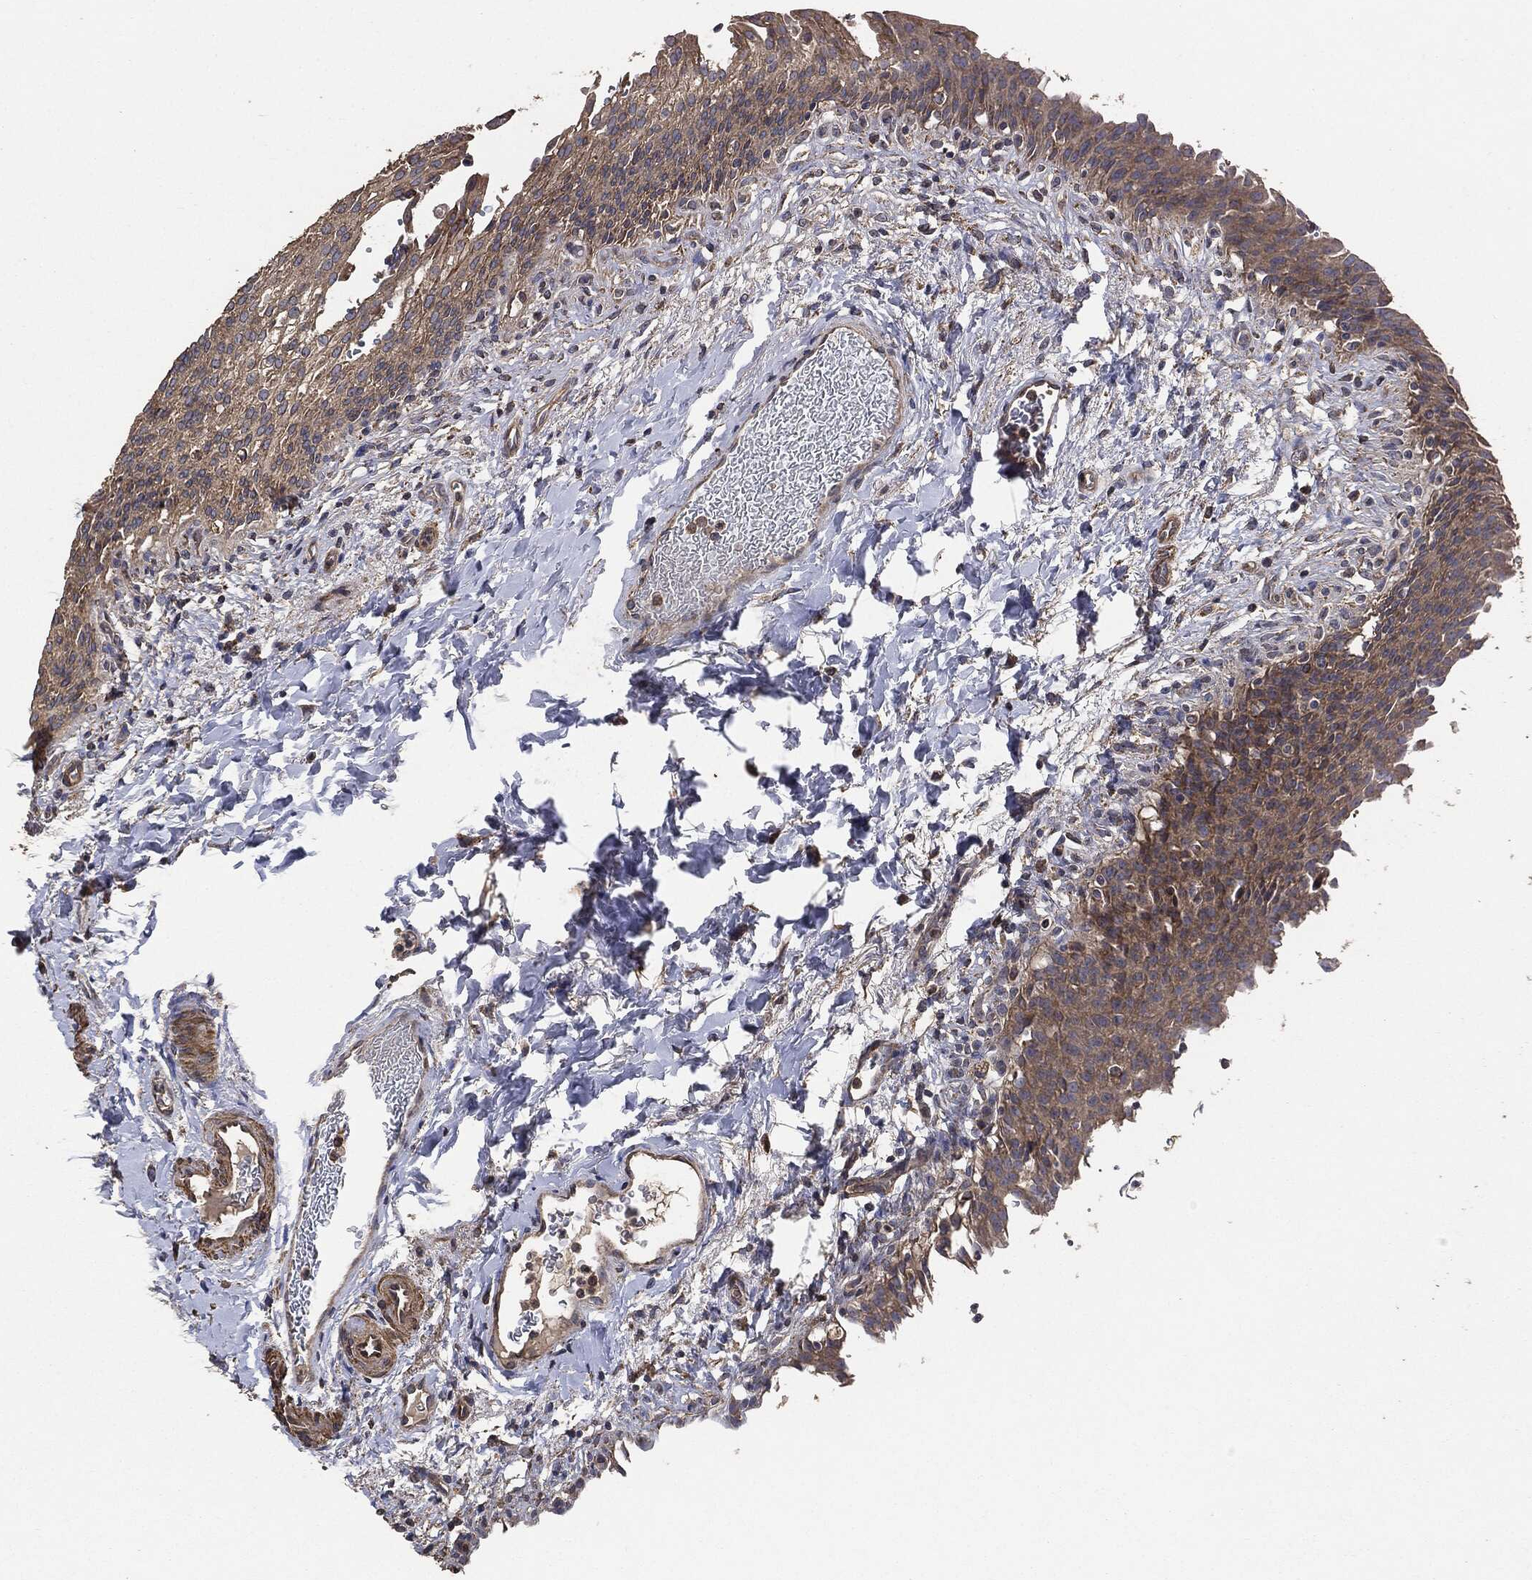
{"staining": {"intensity": "moderate", "quantity": ">75%", "location": "cytoplasmic/membranous"}, "tissue": "urinary bladder", "cell_type": "Urothelial cells", "image_type": "normal", "snomed": [{"axis": "morphology", "description": "Normal tissue, NOS"}, {"axis": "topography", "description": "Urinary bladder"}], "caption": "DAB immunohistochemical staining of normal human urinary bladder displays moderate cytoplasmic/membranous protein staining in about >75% of urothelial cells. (DAB IHC with brightfield microscopy, high magnification).", "gene": "STK3", "patient": {"sex": "female", "age": 60}}